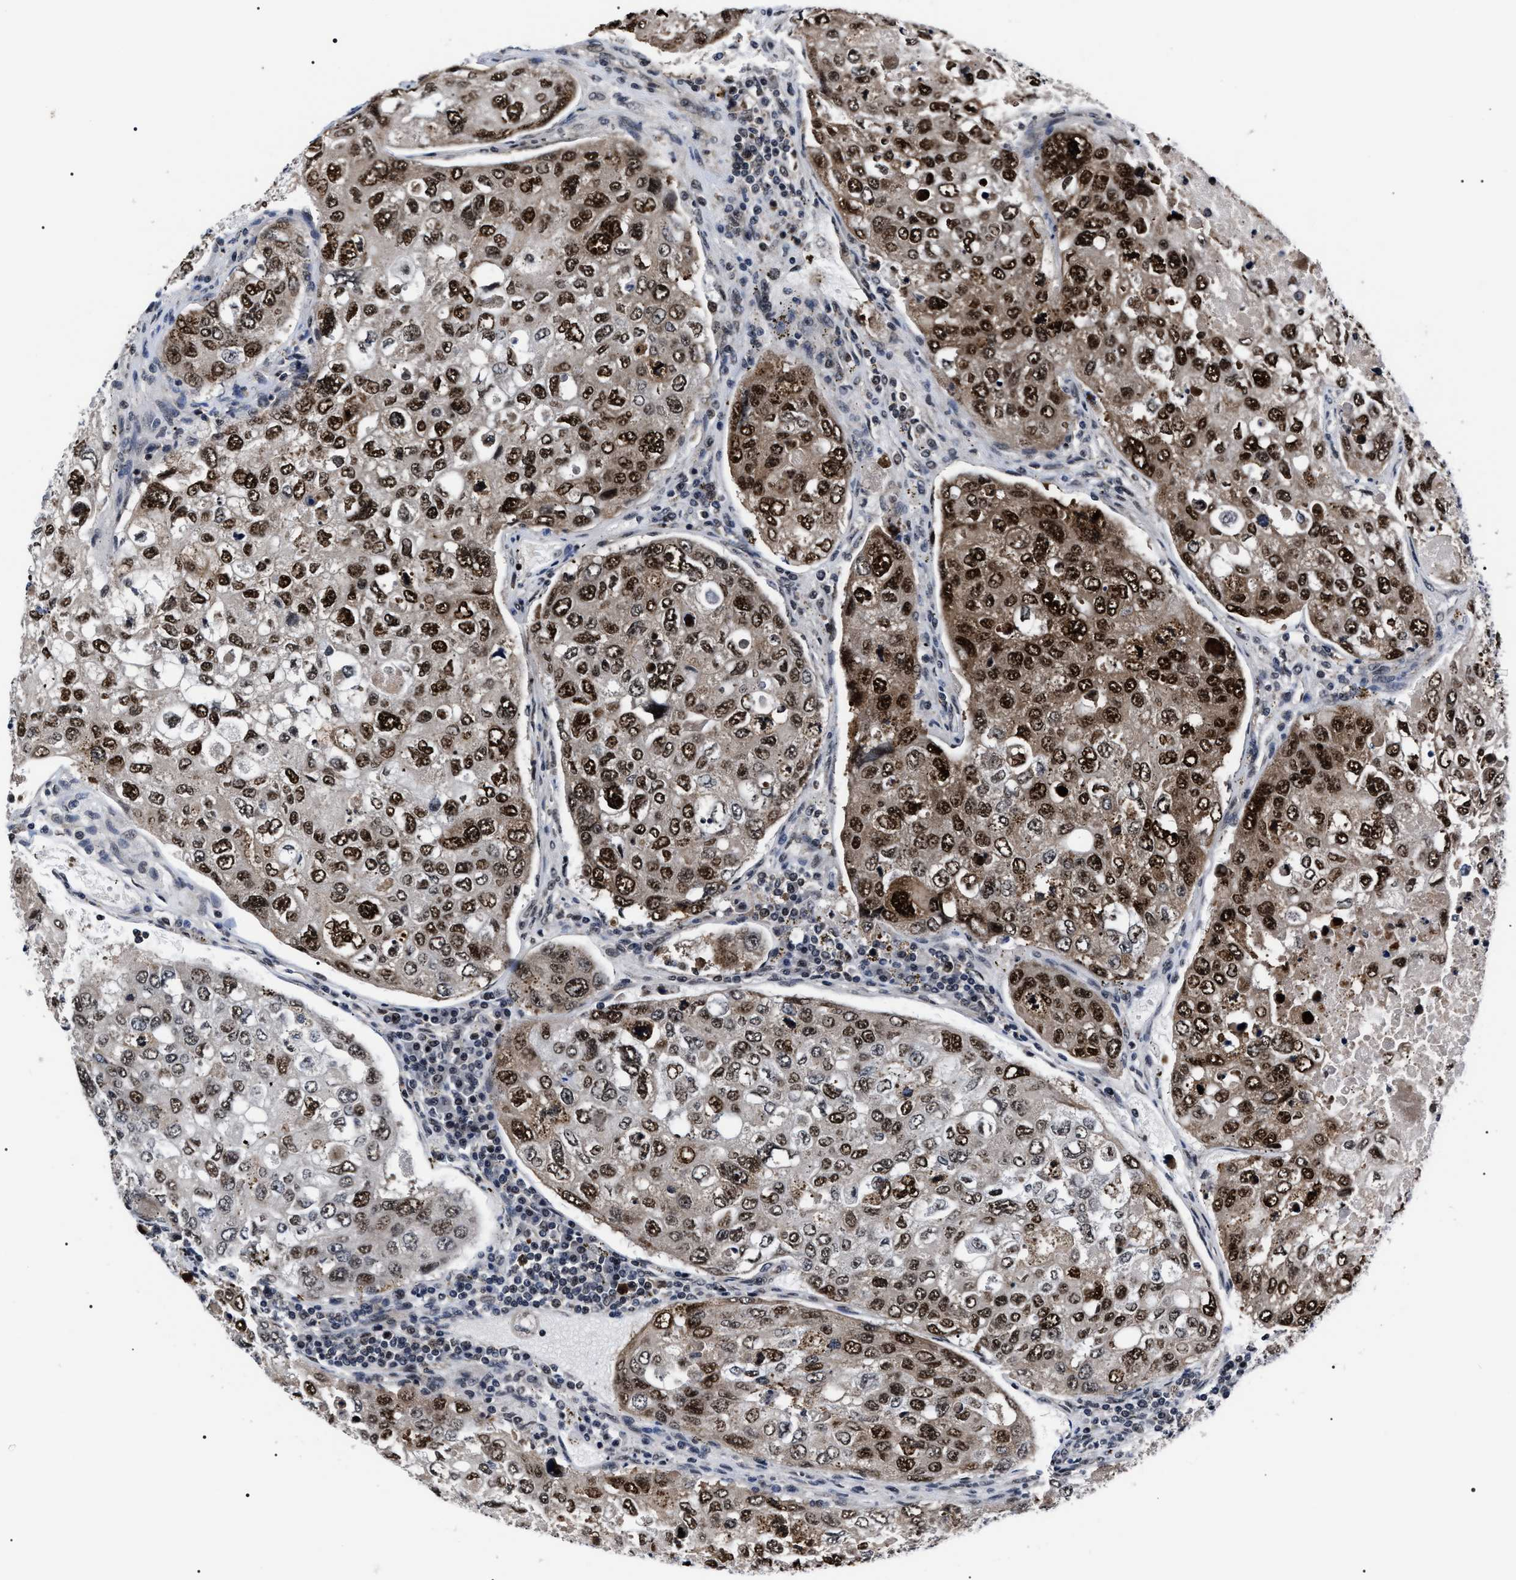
{"staining": {"intensity": "strong", "quantity": ">75%", "location": "nuclear"}, "tissue": "urothelial cancer", "cell_type": "Tumor cells", "image_type": "cancer", "snomed": [{"axis": "morphology", "description": "Urothelial carcinoma, High grade"}, {"axis": "topography", "description": "Lymph node"}, {"axis": "topography", "description": "Urinary bladder"}], "caption": "This histopathology image shows urothelial carcinoma (high-grade) stained with immunohistochemistry to label a protein in brown. The nuclear of tumor cells show strong positivity for the protein. Nuclei are counter-stained blue.", "gene": "CSNK2A1", "patient": {"sex": "male", "age": 51}}